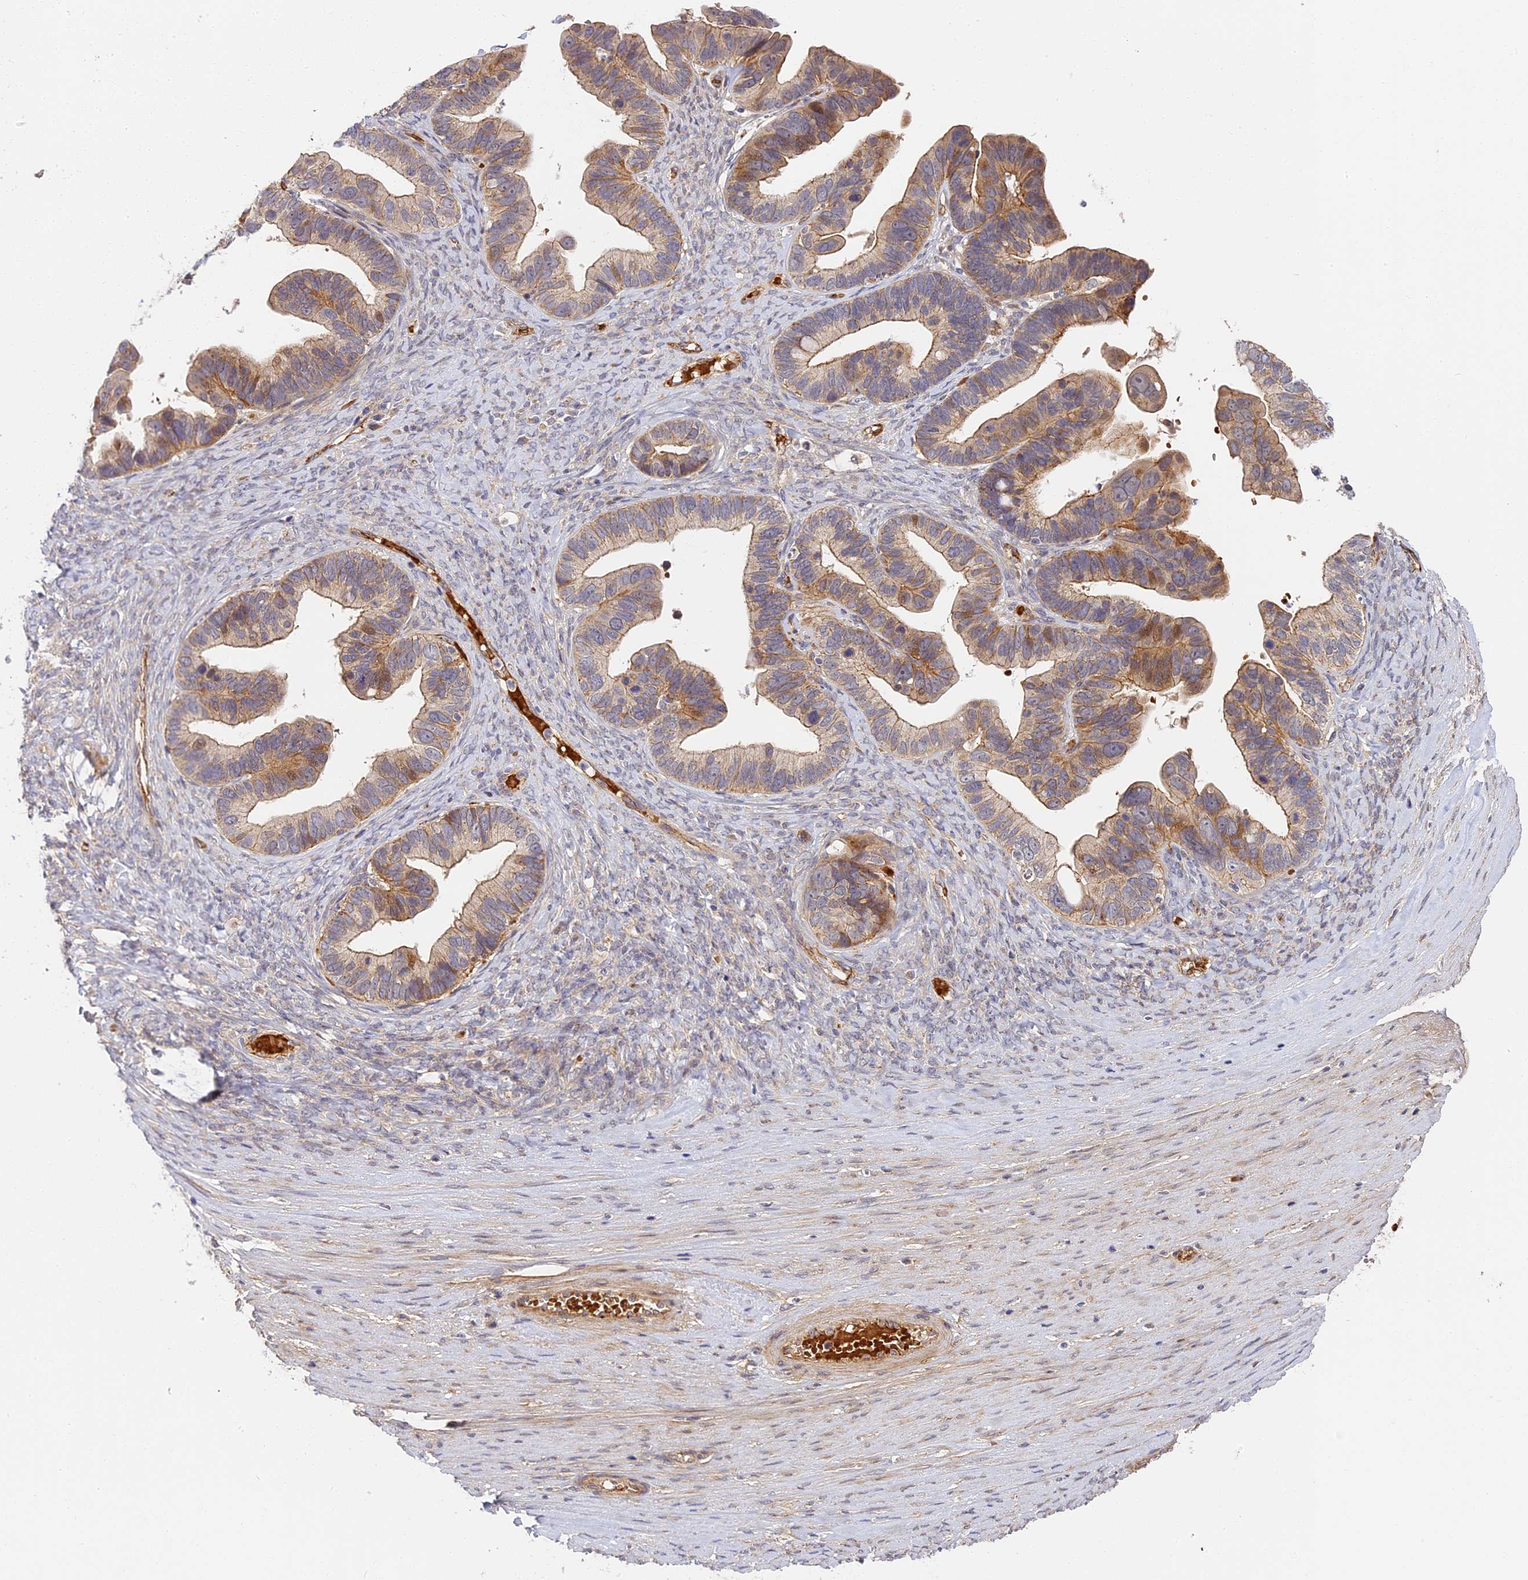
{"staining": {"intensity": "moderate", "quantity": "25%-75%", "location": "cytoplasmic/membranous"}, "tissue": "ovarian cancer", "cell_type": "Tumor cells", "image_type": "cancer", "snomed": [{"axis": "morphology", "description": "Cystadenocarcinoma, serous, NOS"}, {"axis": "topography", "description": "Ovary"}], "caption": "This histopathology image reveals immunohistochemistry (IHC) staining of ovarian cancer (serous cystadenocarcinoma), with medium moderate cytoplasmic/membranous staining in approximately 25%-75% of tumor cells.", "gene": "MISP3", "patient": {"sex": "female", "age": 56}}